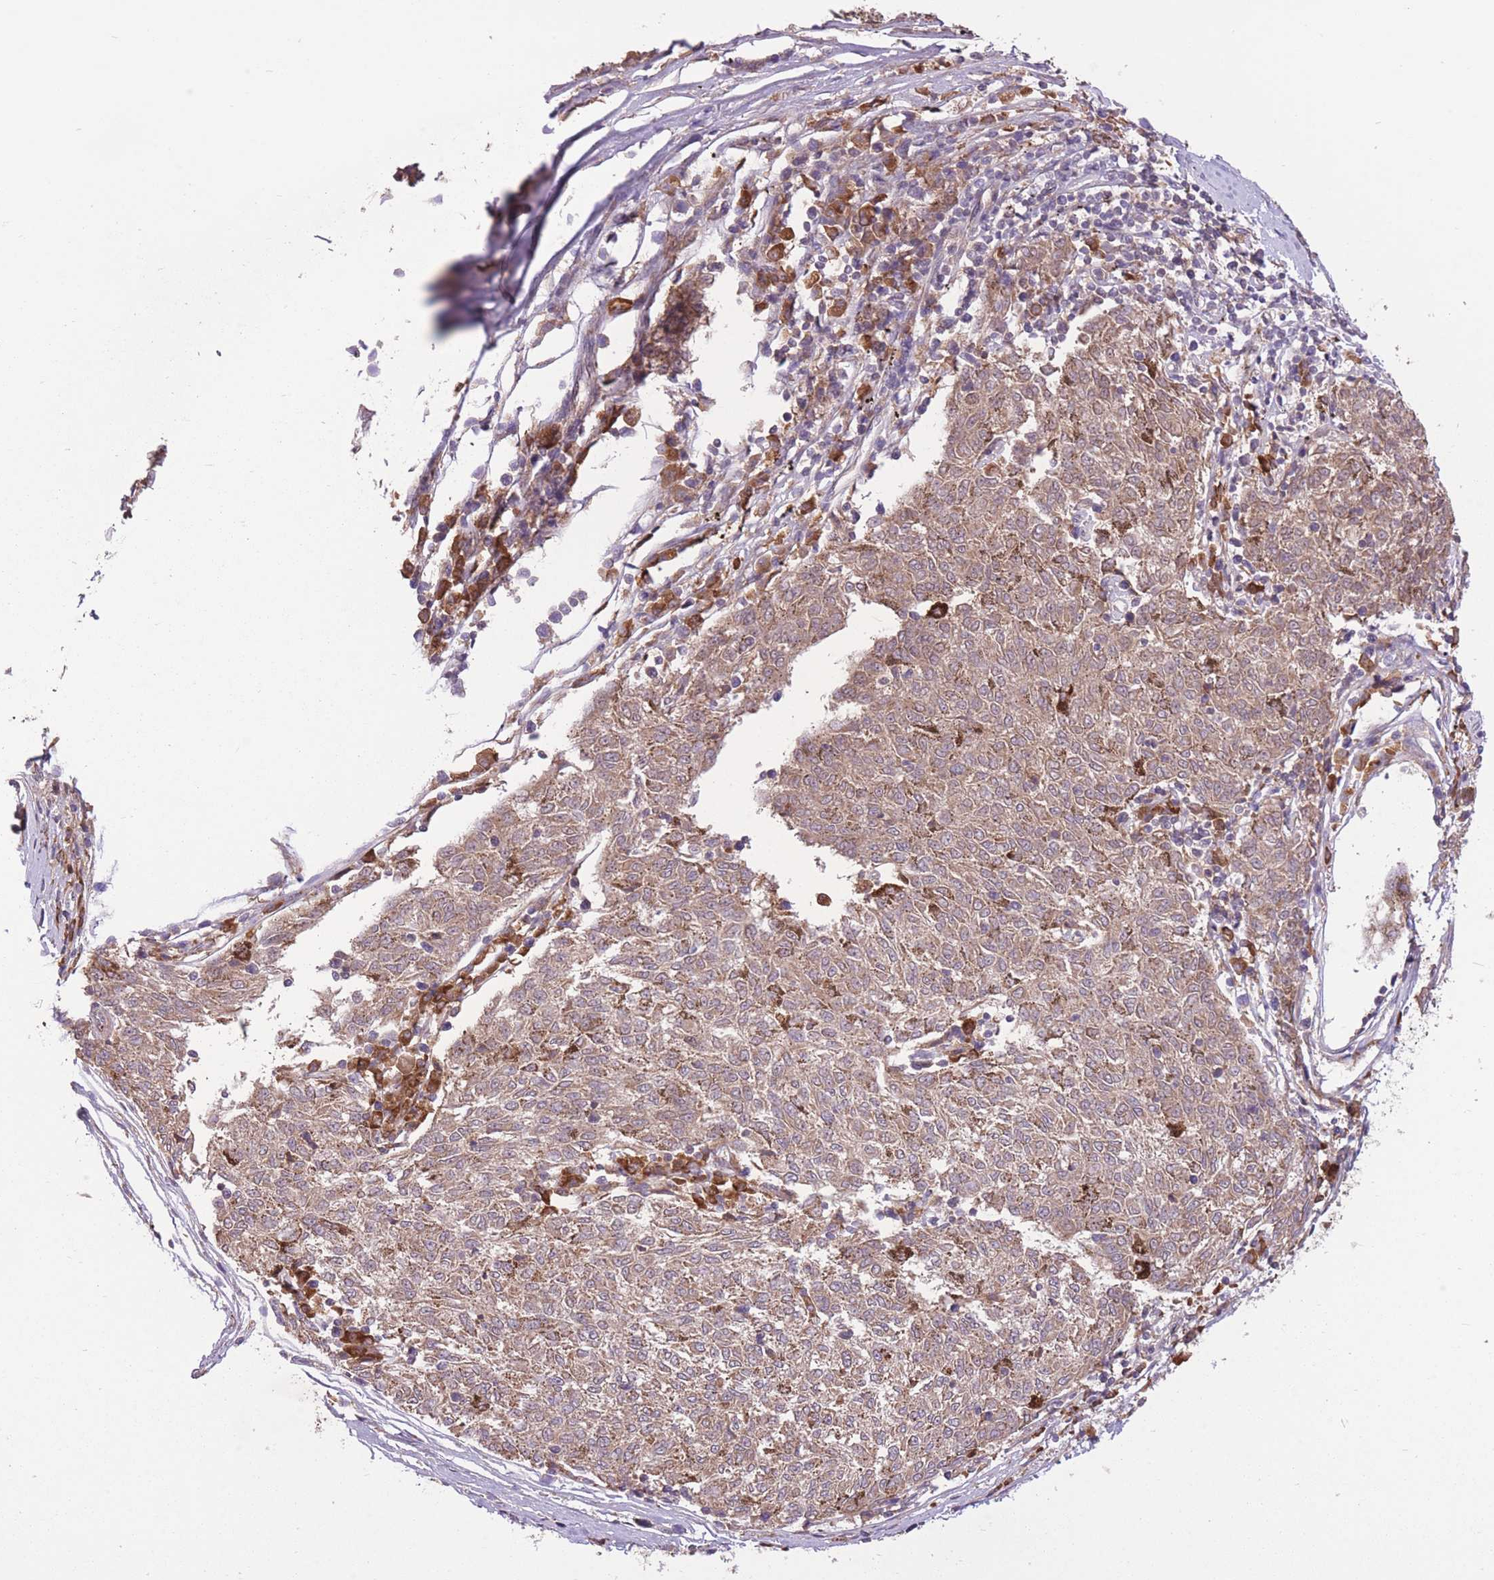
{"staining": {"intensity": "moderate", "quantity": ">75%", "location": "cytoplasmic/membranous"}, "tissue": "melanoma", "cell_type": "Tumor cells", "image_type": "cancer", "snomed": [{"axis": "morphology", "description": "Malignant melanoma, NOS"}, {"axis": "topography", "description": "Skin"}], "caption": "About >75% of tumor cells in melanoma exhibit moderate cytoplasmic/membranous protein staining as visualized by brown immunohistochemical staining.", "gene": "POLR3F", "patient": {"sex": "female", "age": 72}}